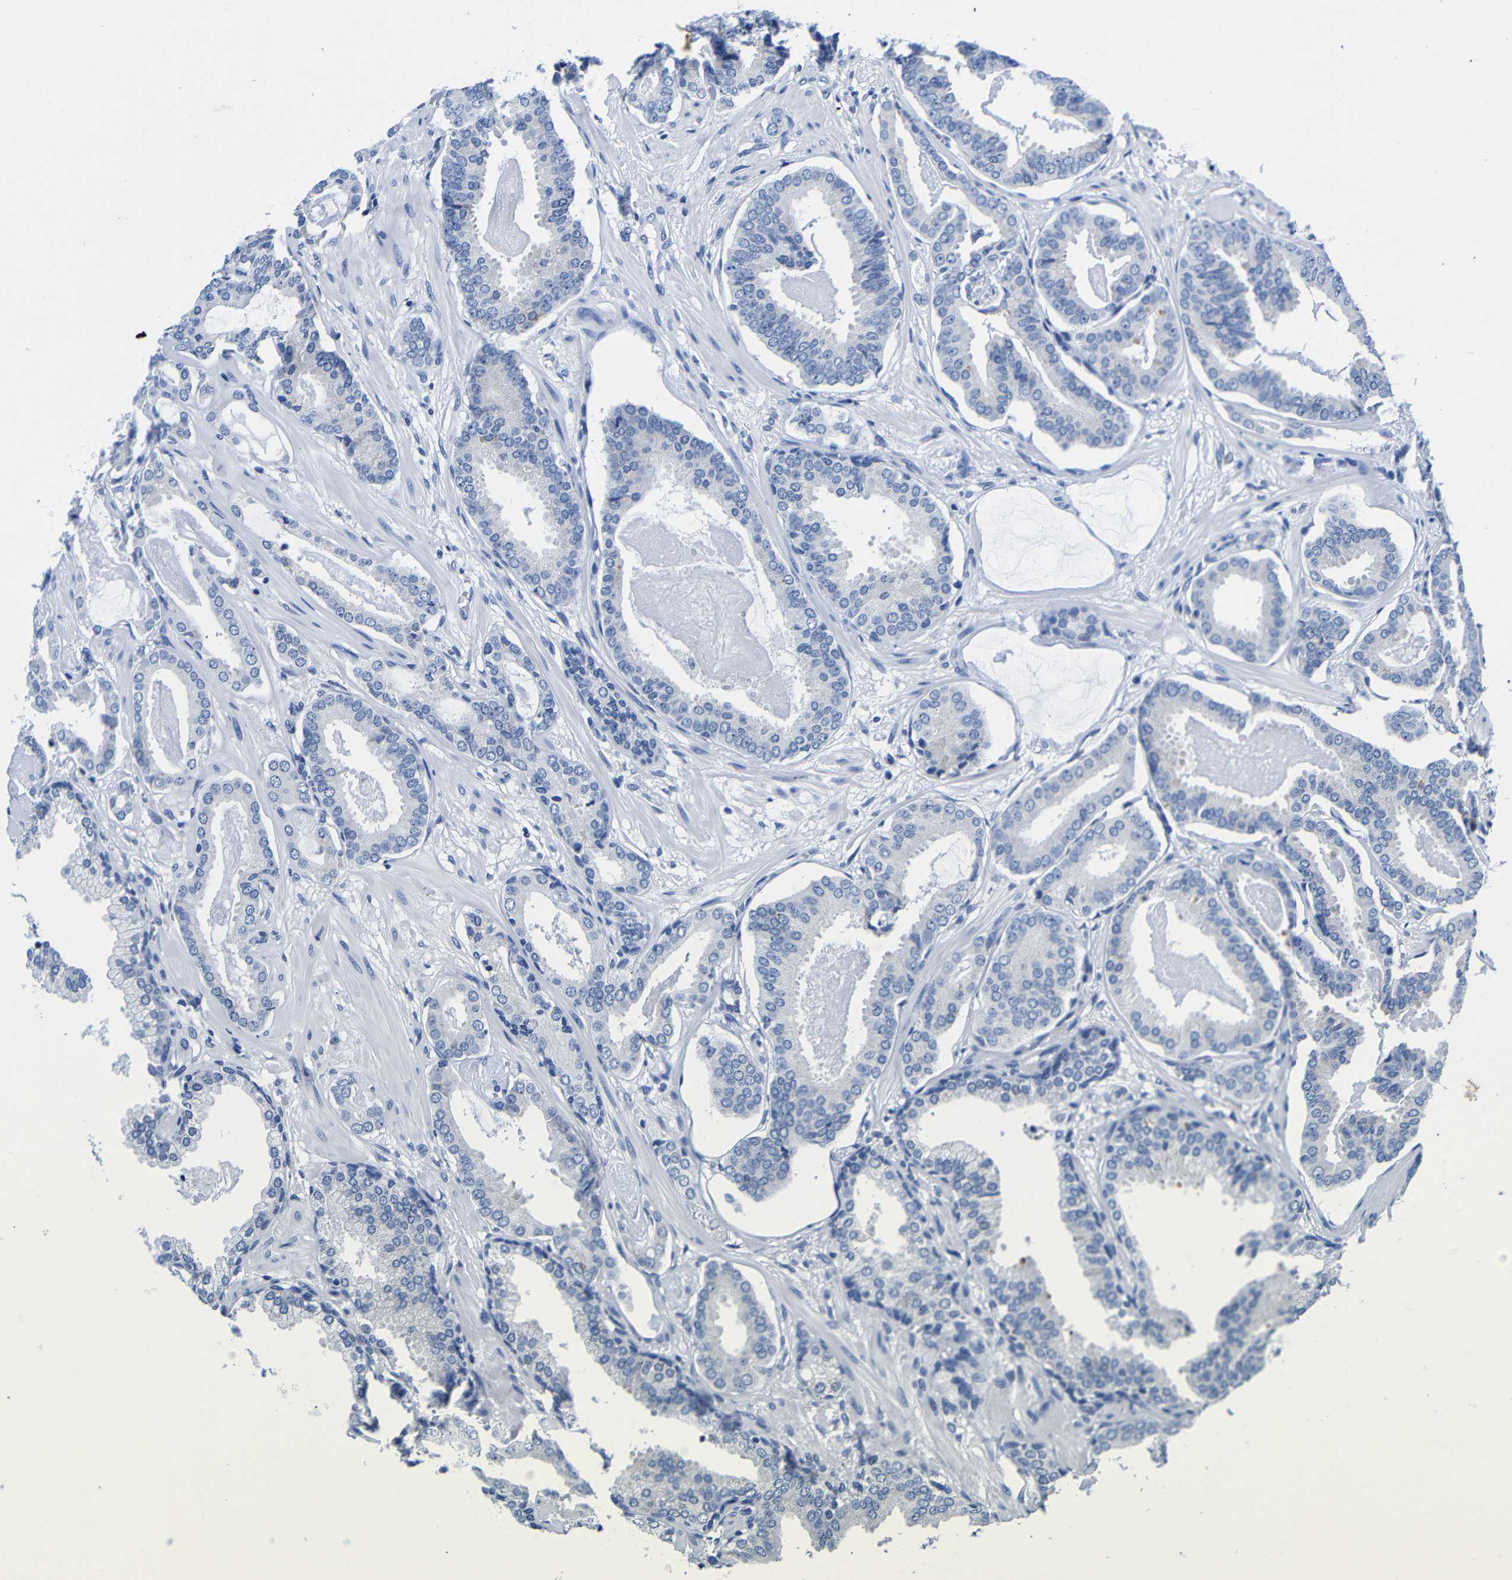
{"staining": {"intensity": "negative", "quantity": "none", "location": "none"}, "tissue": "prostate cancer", "cell_type": "Tumor cells", "image_type": "cancer", "snomed": [{"axis": "morphology", "description": "Adenocarcinoma, Low grade"}, {"axis": "topography", "description": "Prostate"}], "caption": "Tumor cells are negative for protein expression in human low-grade adenocarcinoma (prostate).", "gene": "CLEC4G", "patient": {"sex": "male", "age": 53}}